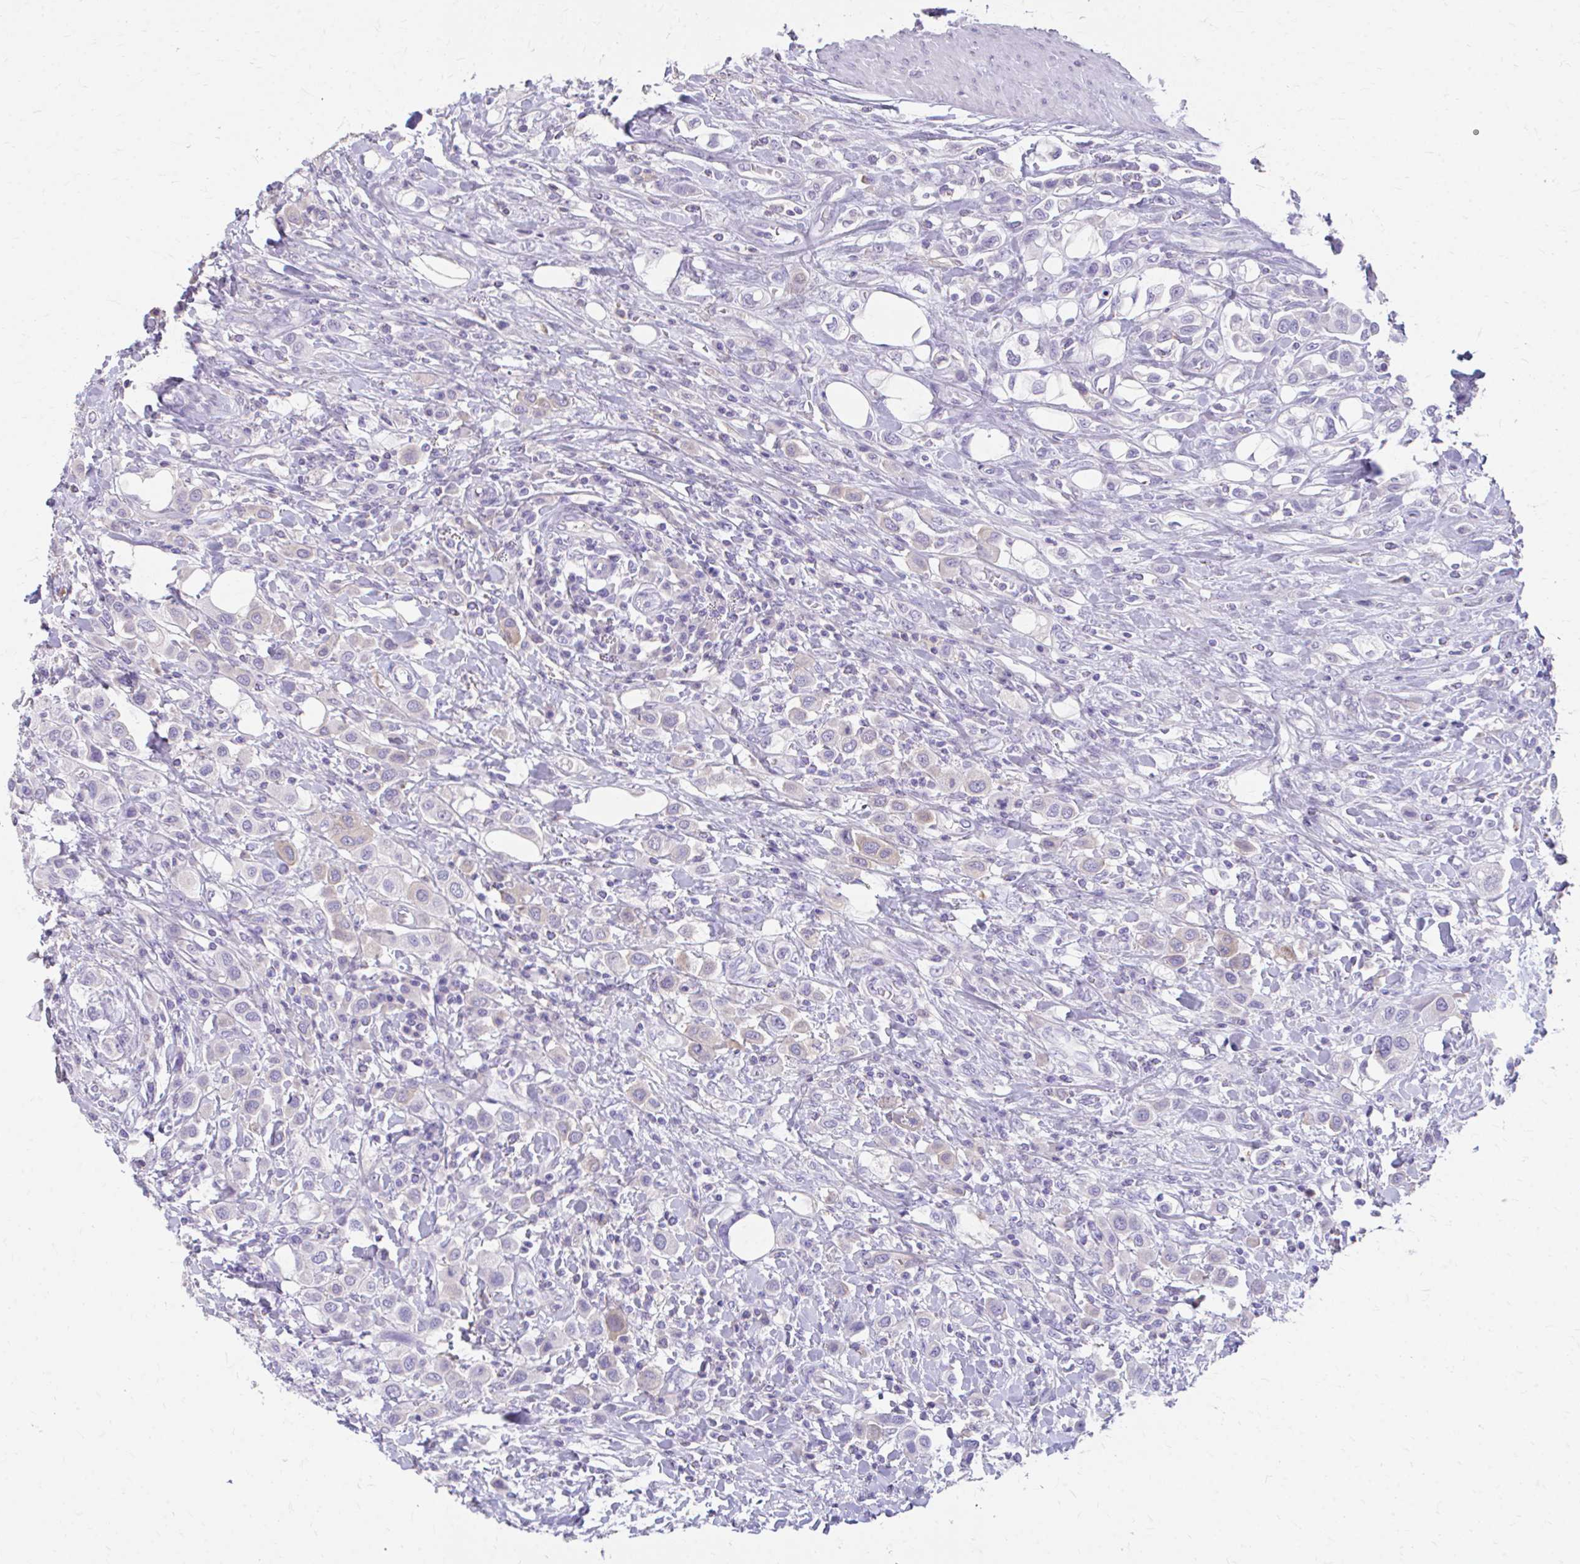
{"staining": {"intensity": "negative", "quantity": "none", "location": "none"}, "tissue": "urothelial cancer", "cell_type": "Tumor cells", "image_type": "cancer", "snomed": [{"axis": "morphology", "description": "Urothelial carcinoma, High grade"}, {"axis": "topography", "description": "Urinary bladder"}], "caption": "The image shows no staining of tumor cells in urothelial carcinoma (high-grade). (DAB IHC, high magnification).", "gene": "CFH", "patient": {"sex": "male", "age": 50}}